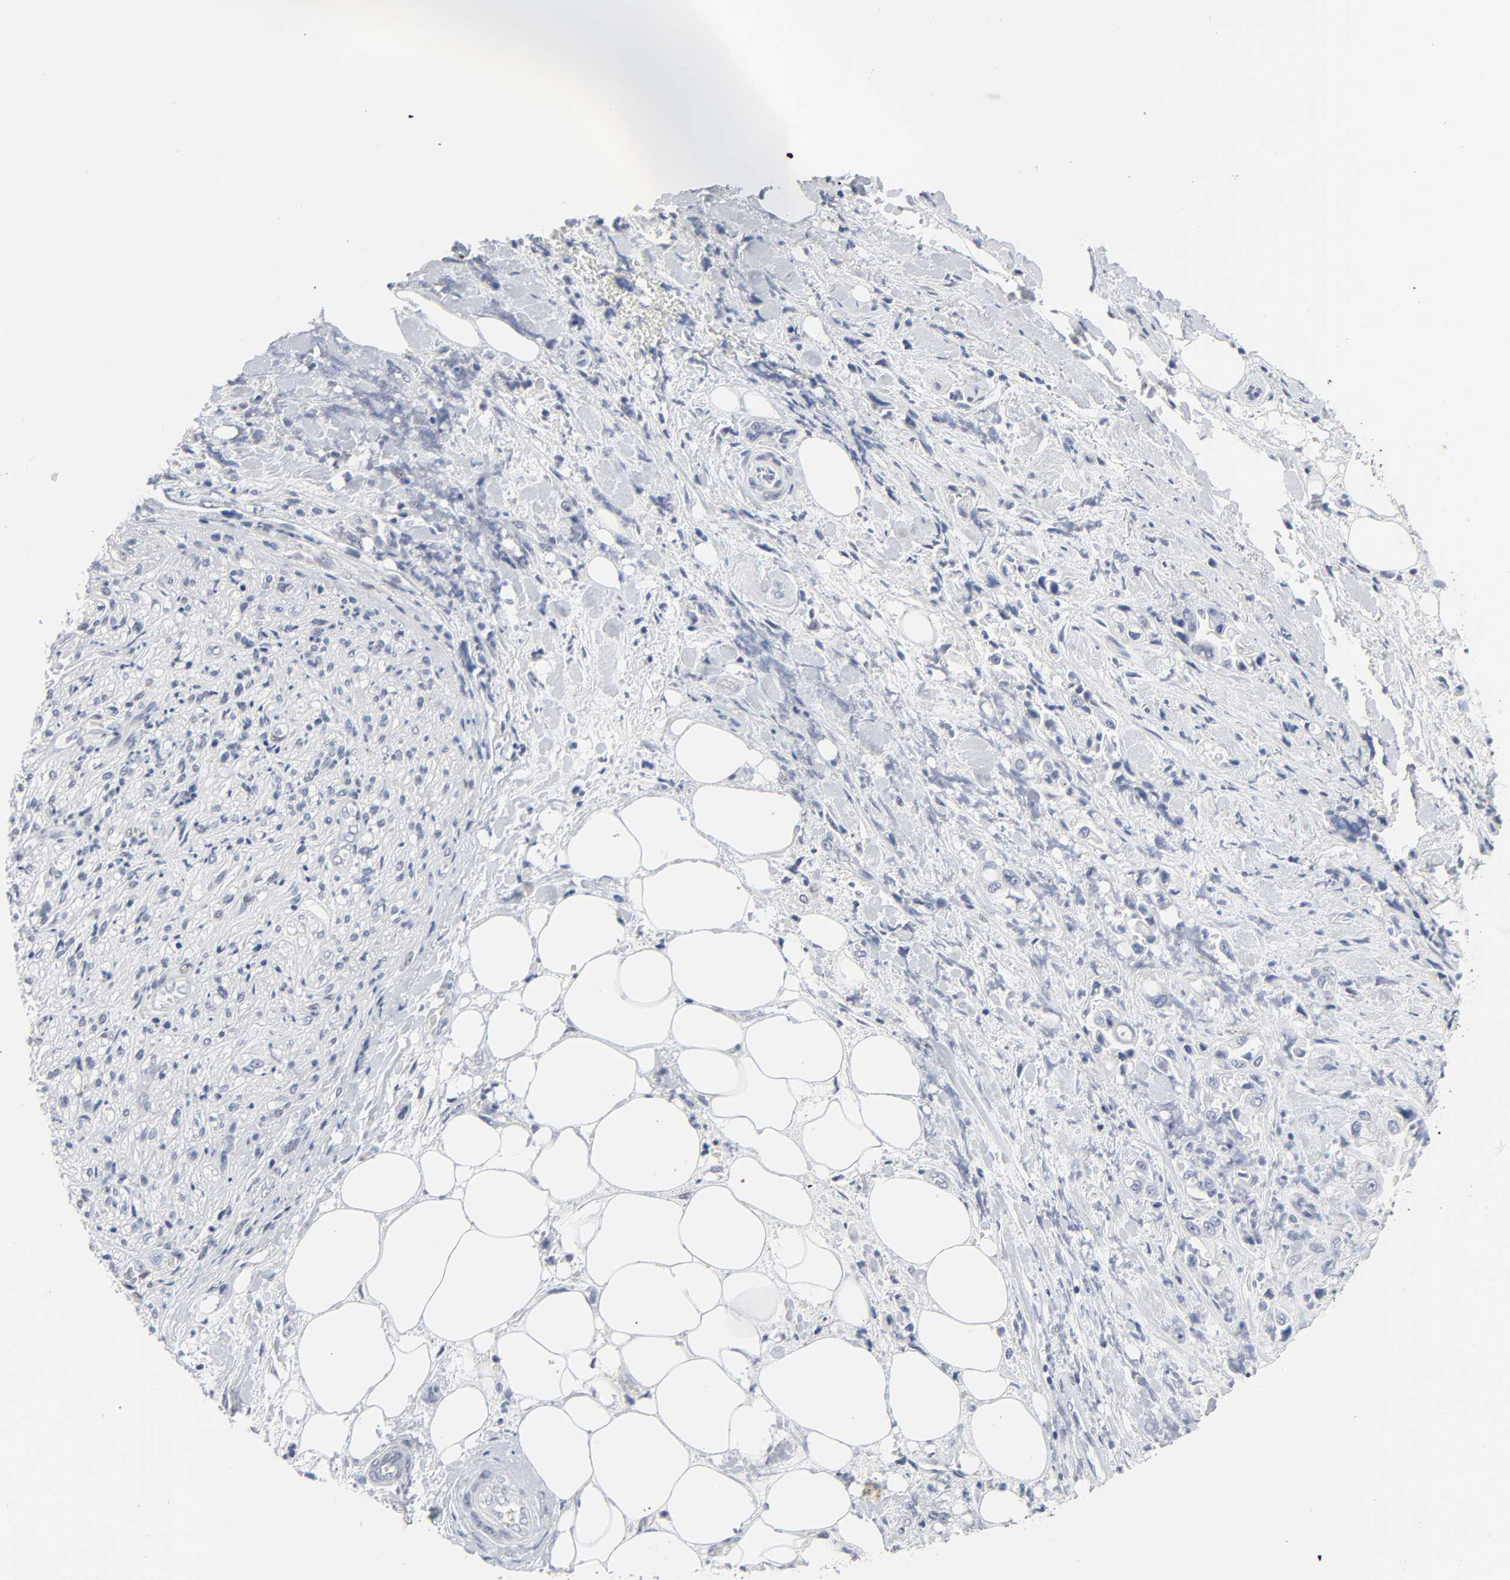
{"staining": {"intensity": "negative", "quantity": "none", "location": "none"}, "tissue": "pancreatic cancer", "cell_type": "Tumor cells", "image_type": "cancer", "snomed": [{"axis": "morphology", "description": "Adenocarcinoma, NOS"}, {"axis": "topography", "description": "Pancreas"}], "caption": "Tumor cells show no significant protein staining in adenocarcinoma (pancreatic). (Brightfield microscopy of DAB immunohistochemistry at high magnification).", "gene": "SALL2", "patient": {"sex": "male", "age": 70}}